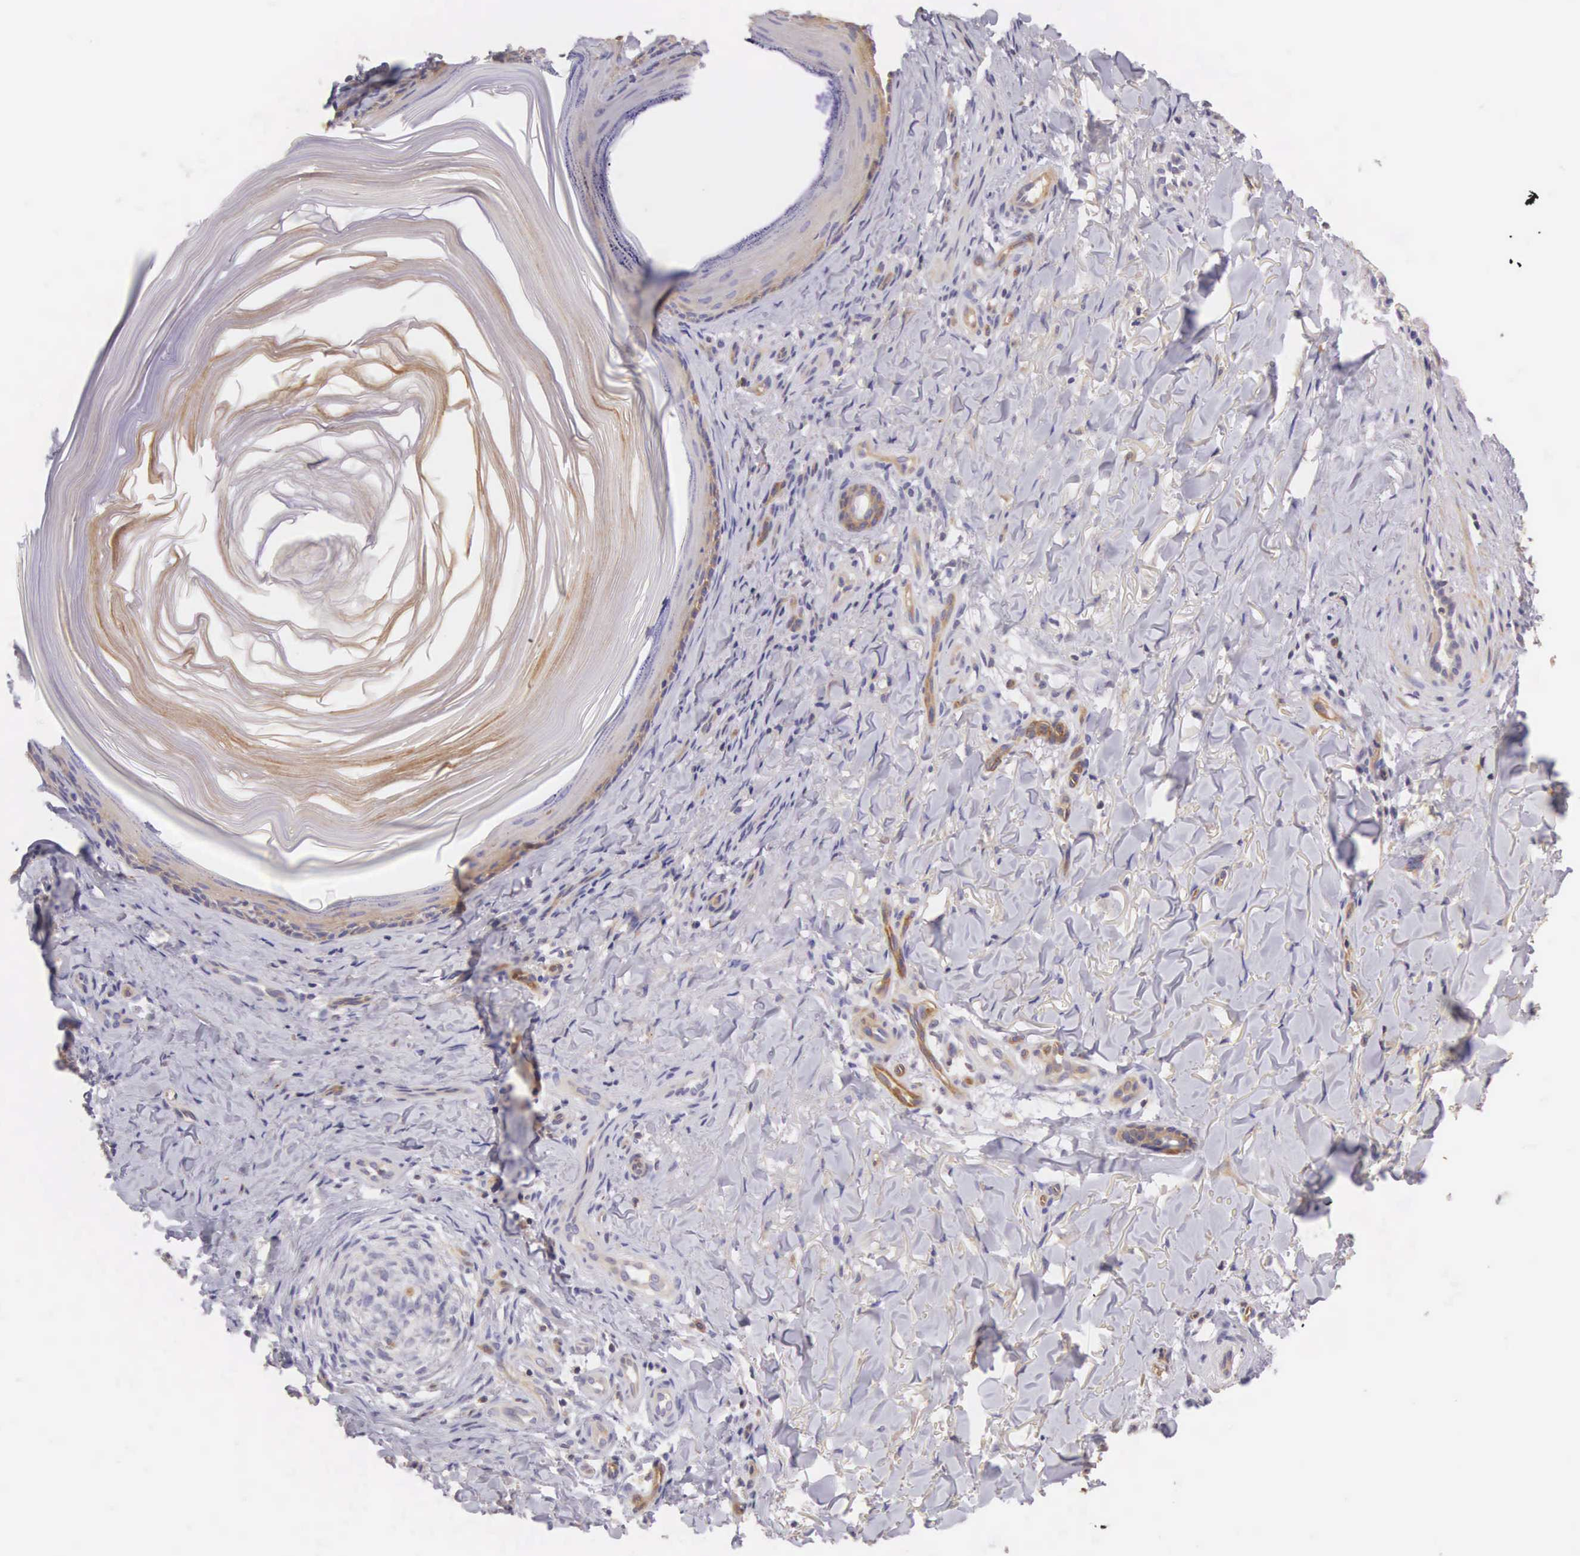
{"staining": {"intensity": "weak", "quantity": "25%-75%", "location": "cytoplasmic/membranous"}, "tissue": "skin cancer", "cell_type": "Tumor cells", "image_type": "cancer", "snomed": [{"axis": "morphology", "description": "Normal tissue, NOS"}, {"axis": "morphology", "description": "Basal cell carcinoma"}, {"axis": "topography", "description": "Skin"}], "caption": "Skin cancer (basal cell carcinoma) stained with DAB IHC reveals low levels of weak cytoplasmic/membranous positivity in about 25%-75% of tumor cells.", "gene": "OSBPL3", "patient": {"sex": "male", "age": 81}}